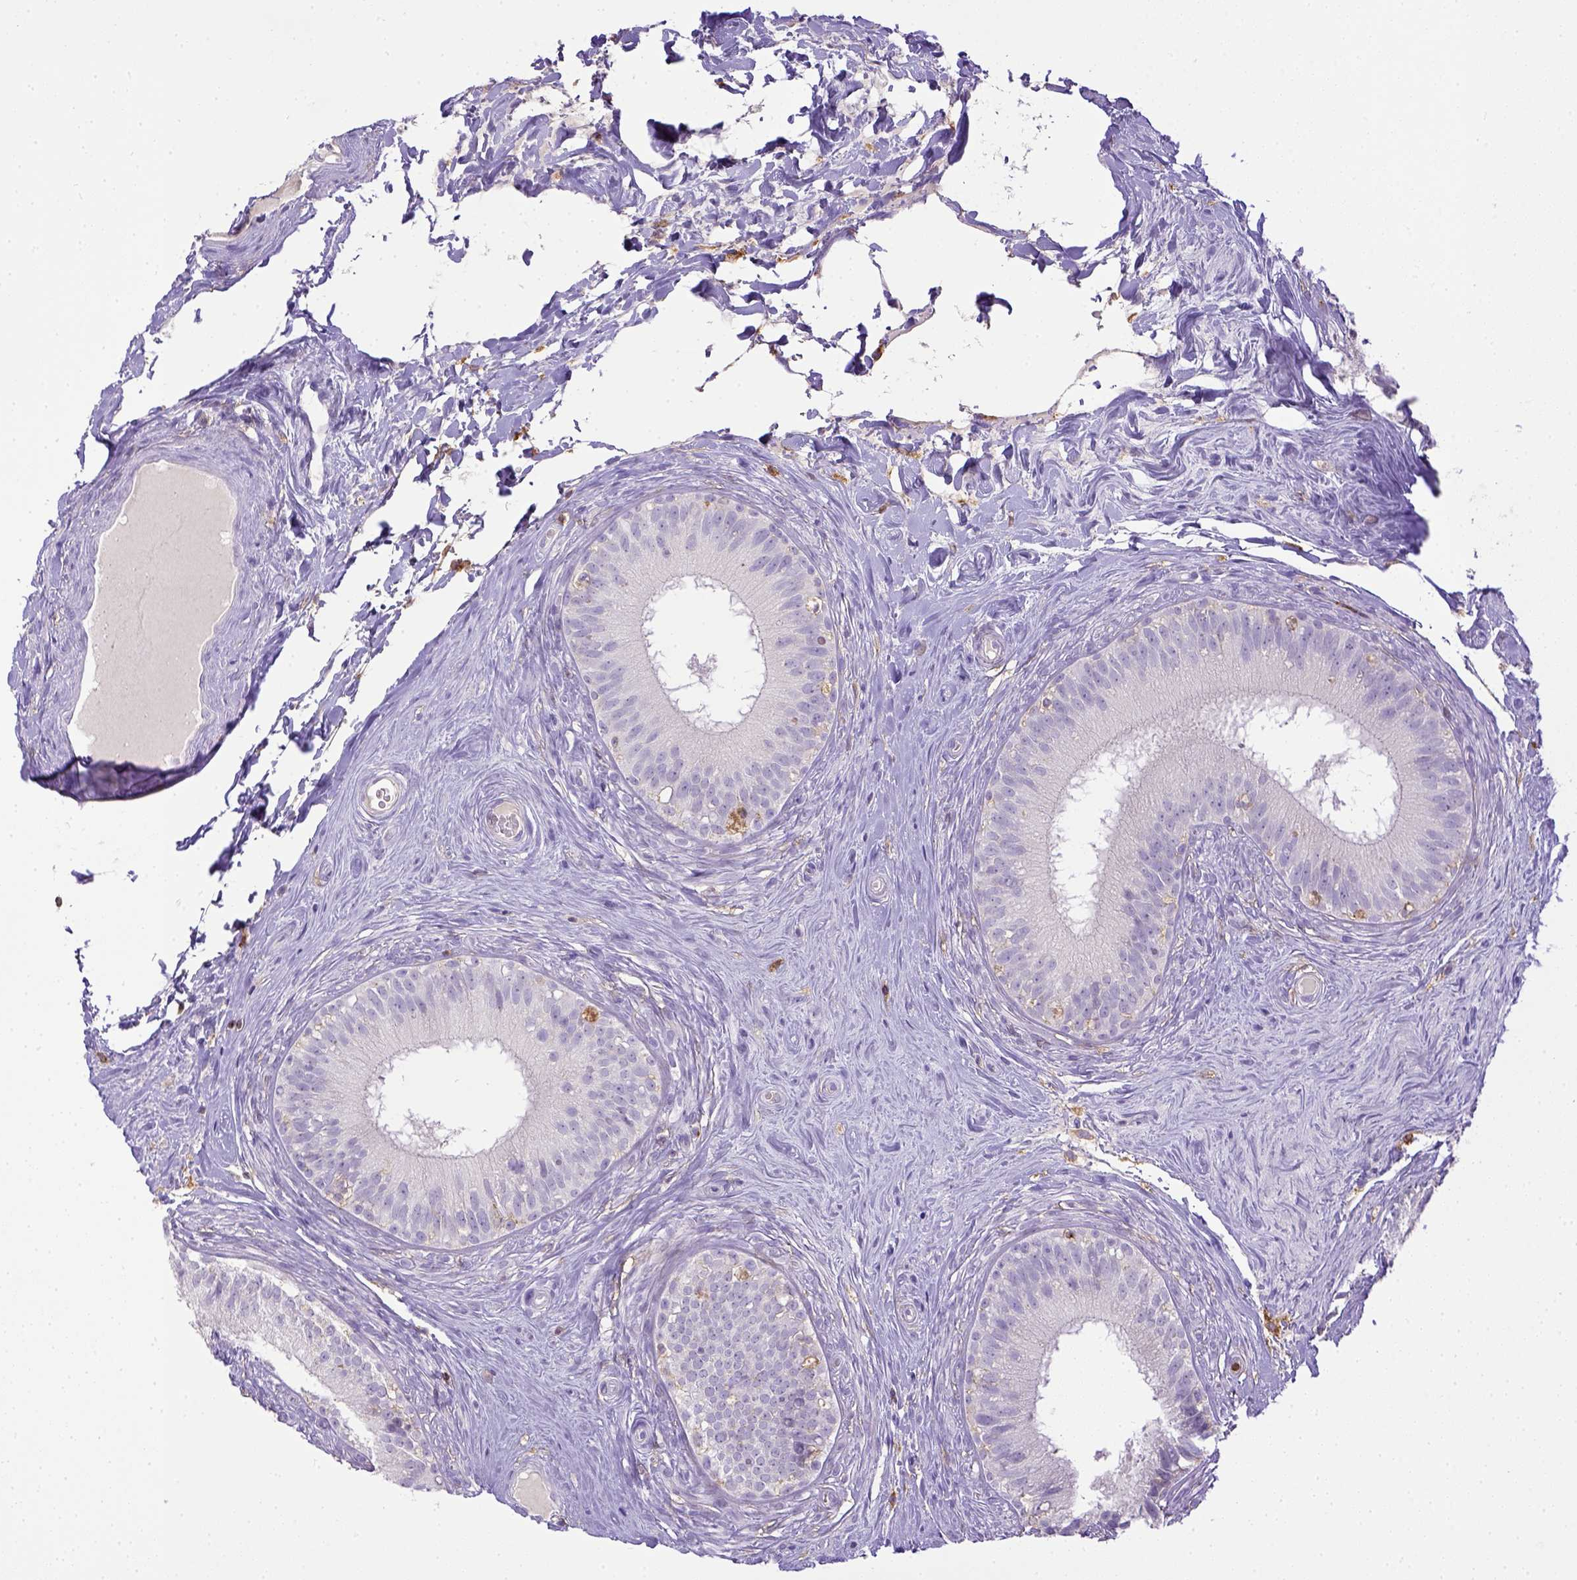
{"staining": {"intensity": "negative", "quantity": "none", "location": "none"}, "tissue": "epididymis", "cell_type": "Glandular cells", "image_type": "normal", "snomed": [{"axis": "morphology", "description": "Normal tissue, NOS"}, {"axis": "topography", "description": "Epididymis"}], "caption": "Epididymis was stained to show a protein in brown. There is no significant staining in glandular cells.", "gene": "ITGAM", "patient": {"sex": "male", "age": 59}}